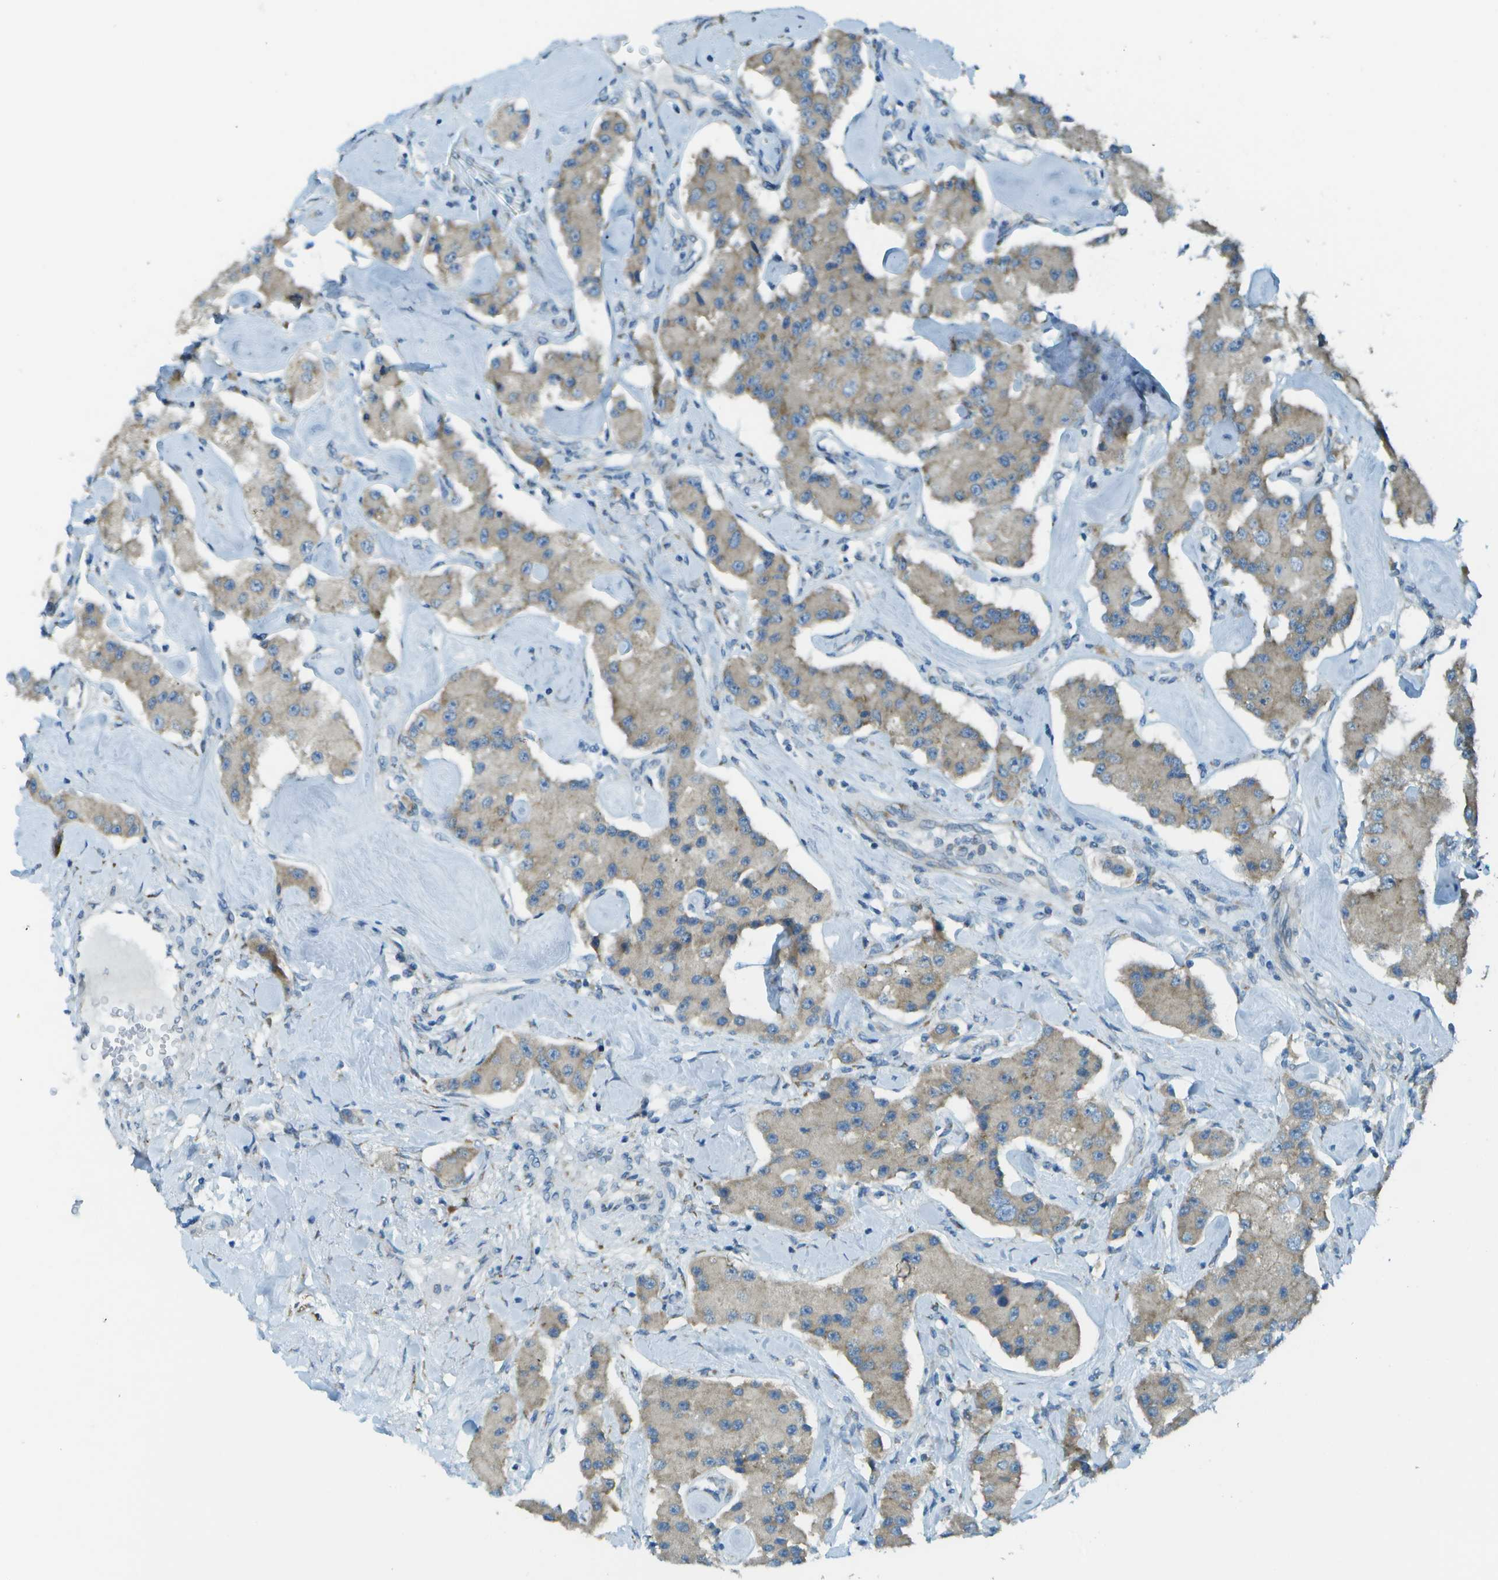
{"staining": {"intensity": "moderate", "quantity": ">75%", "location": "cytoplasmic/membranous"}, "tissue": "carcinoid", "cell_type": "Tumor cells", "image_type": "cancer", "snomed": [{"axis": "morphology", "description": "Carcinoid, malignant, NOS"}, {"axis": "topography", "description": "Pancreas"}], "caption": "High-magnification brightfield microscopy of carcinoid stained with DAB (3,3'-diaminobenzidine) (brown) and counterstained with hematoxylin (blue). tumor cells exhibit moderate cytoplasmic/membranous positivity is identified in about>75% of cells. (Brightfield microscopy of DAB IHC at high magnification).", "gene": "KCTD3", "patient": {"sex": "male", "age": 41}}